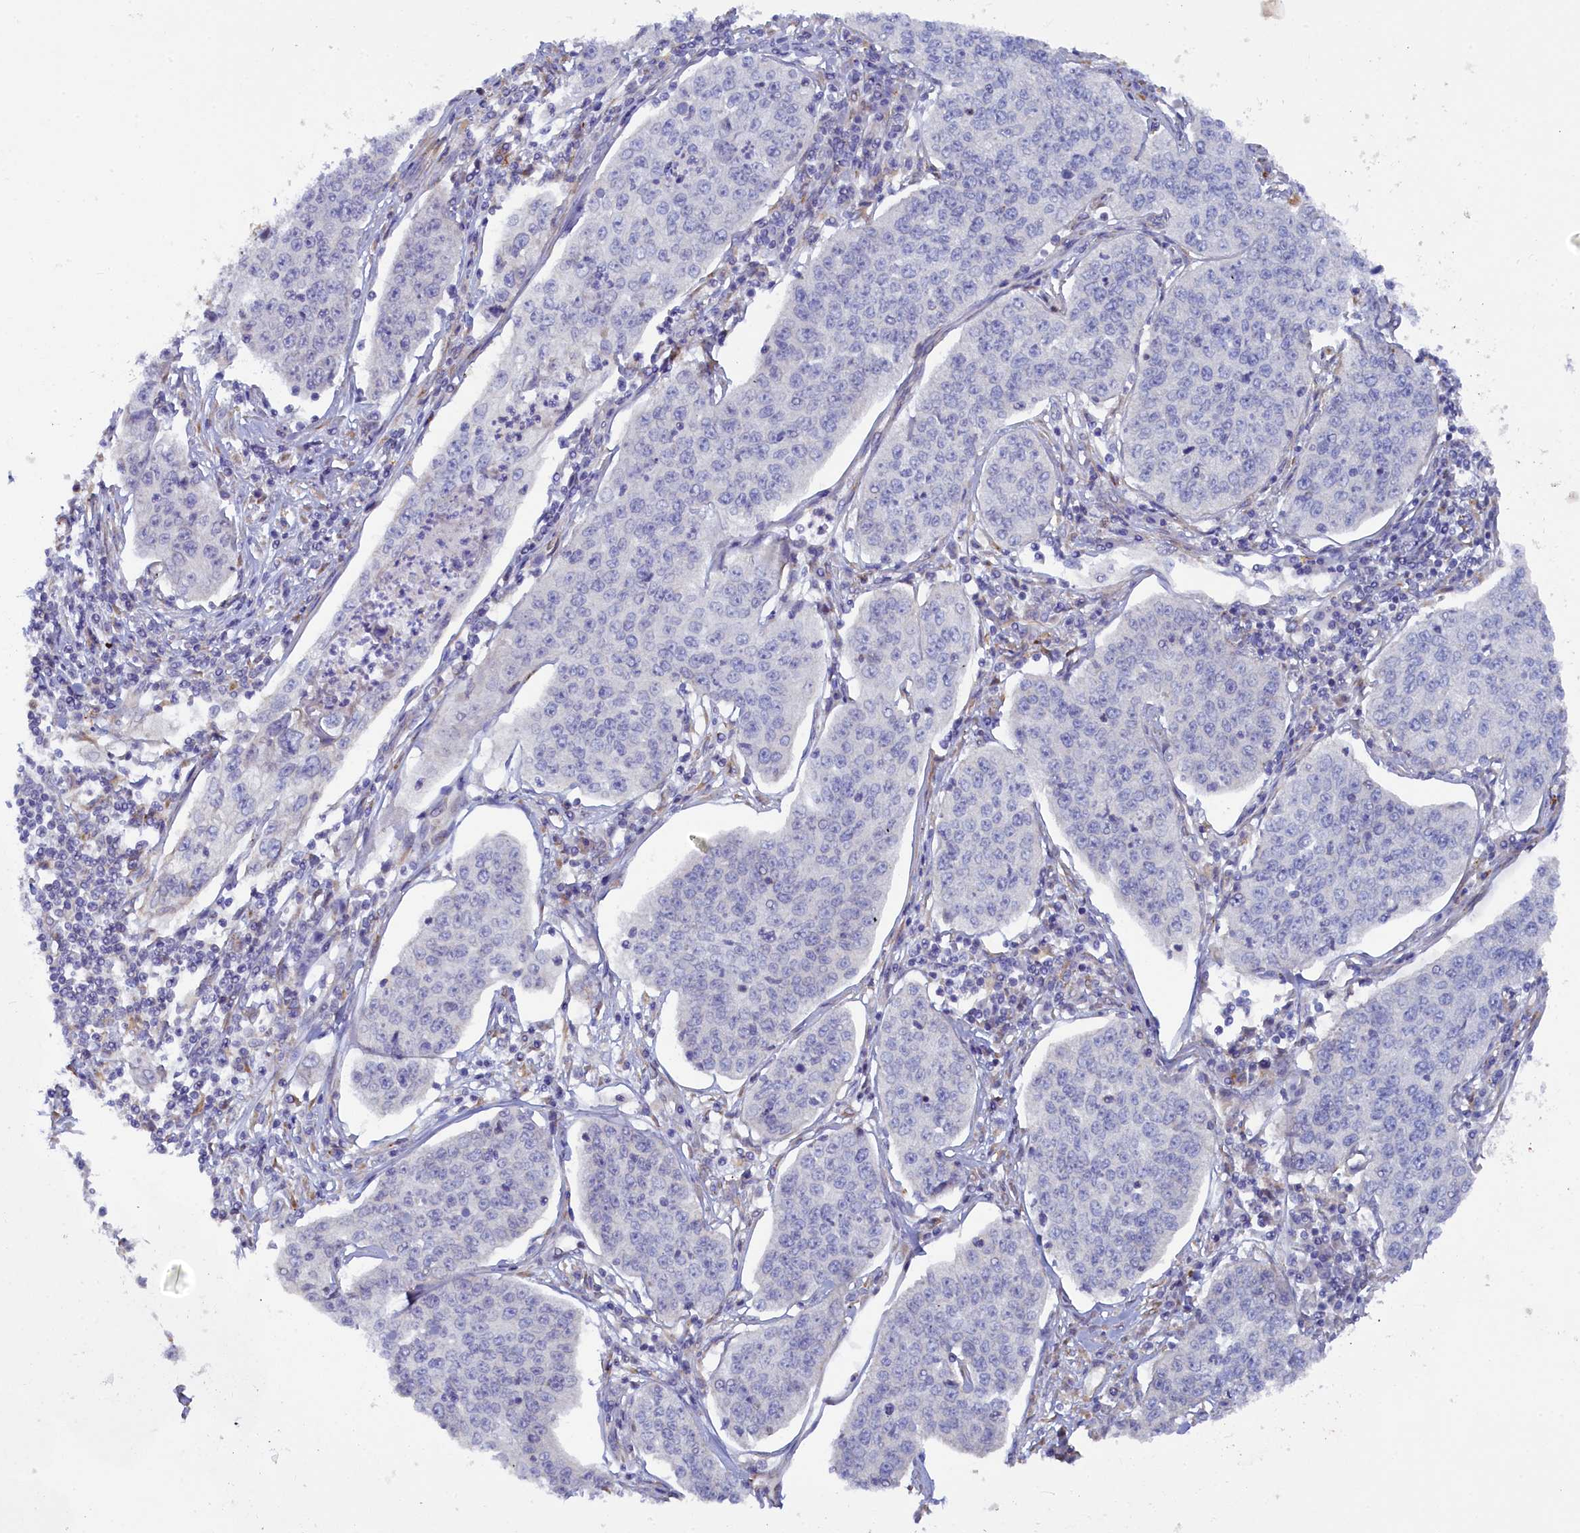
{"staining": {"intensity": "negative", "quantity": "none", "location": "none"}, "tissue": "cervical cancer", "cell_type": "Tumor cells", "image_type": "cancer", "snomed": [{"axis": "morphology", "description": "Squamous cell carcinoma, NOS"}, {"axis": "topography", "description": "Cervix"}], "caption": "DAB immunohistochemical staining of human cervical squamous cell carcinoma reveals no significant positivity in tumor cells. (Immunohistochemistry (ihc), brightfield microscopy, high magnification).", "gene": "POGLUT3", "patient": {"sex": "female", "age": 35}}